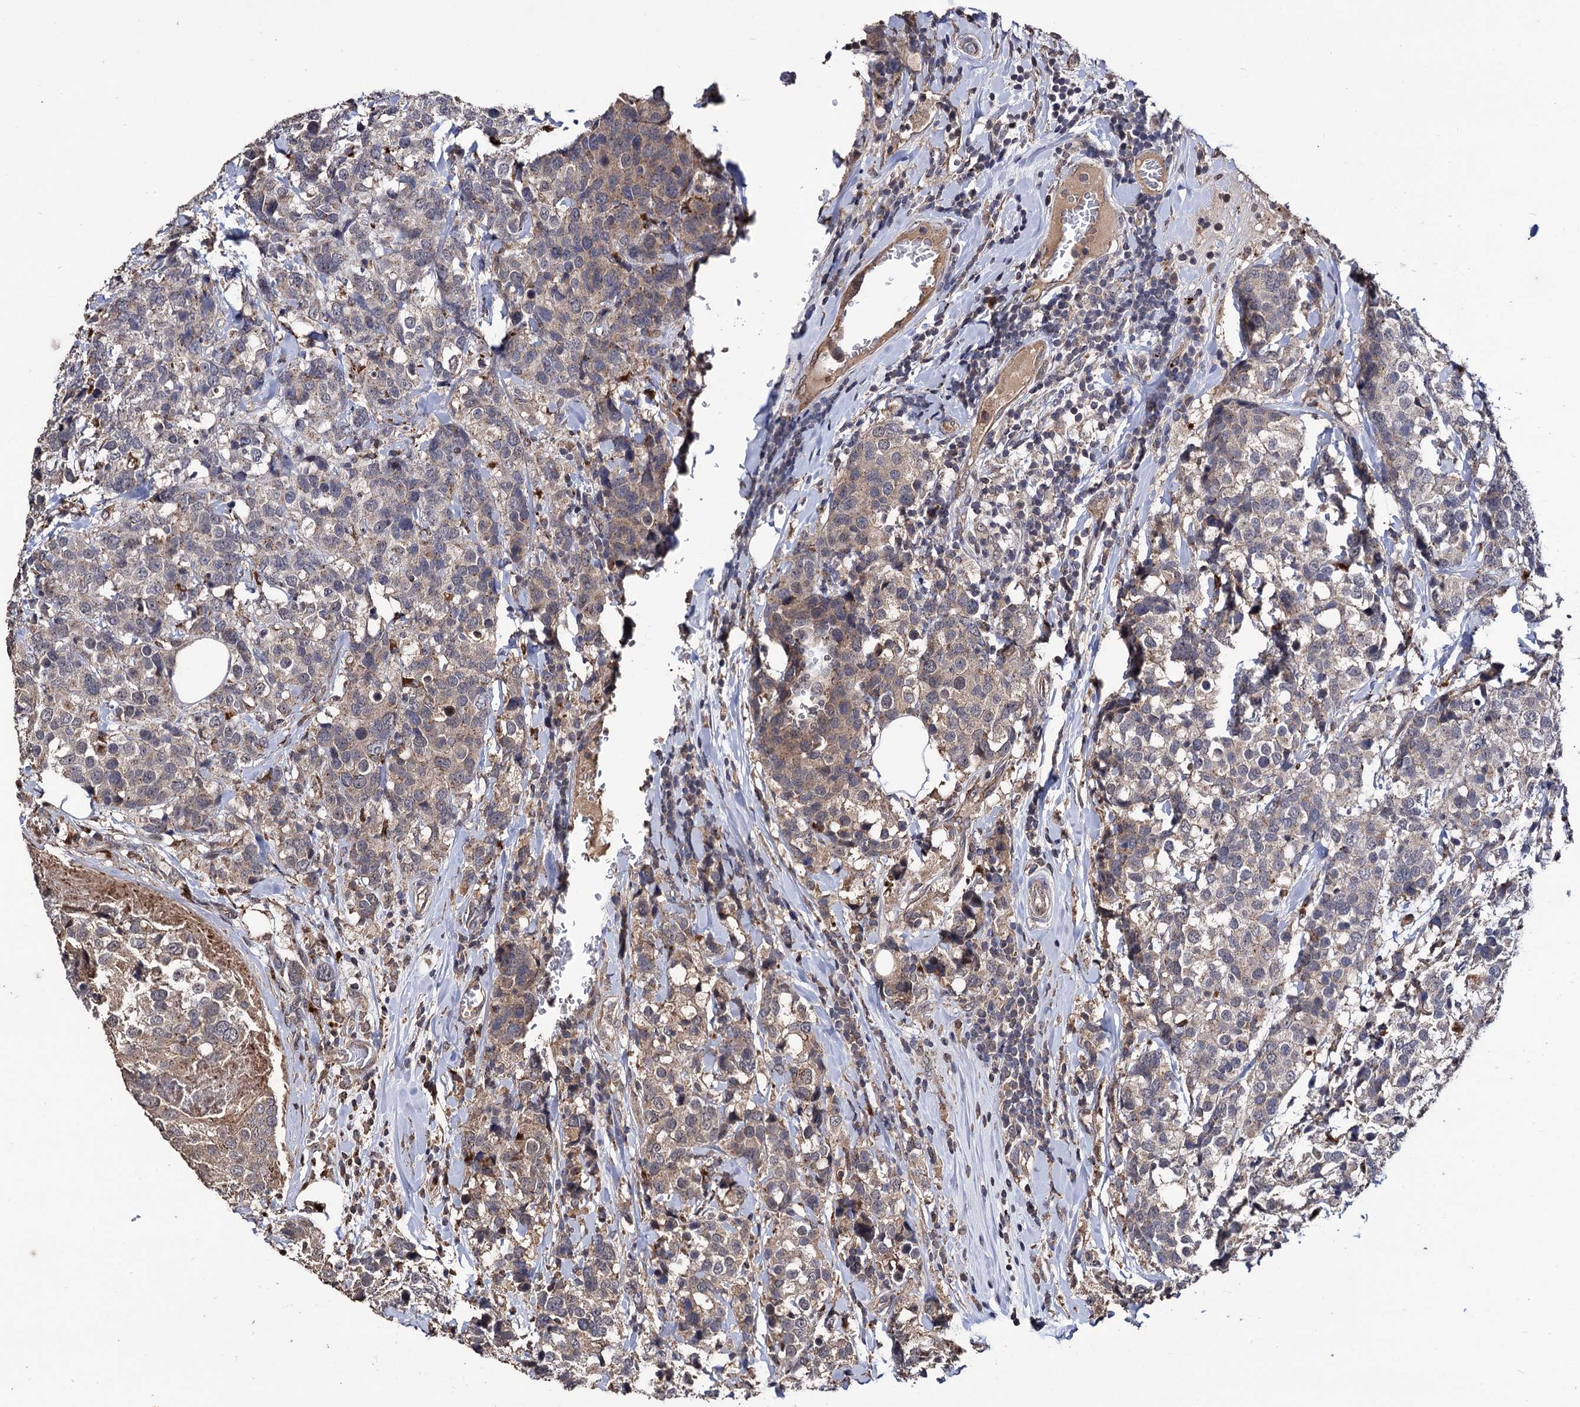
{"staining": {"intensity": "weak", "quantity": "25%-75%", "location": "cytoplasmic/membranous"}, "tissue": "breast cancer", "cell_type": "Tumor cells", "image_type": "cancer", "snomed": [{"axis": "morphology", "description": "Lobular carcinoma"}, {"axis": "topography", "description": "Breast"}], "caption": "A brown stain shows weak cytoplasmic/membranous staining of a protein in human breast cancer tumor cells.", "gene": "MICAL2", "patient": {"sex": "female", "age": 59}}